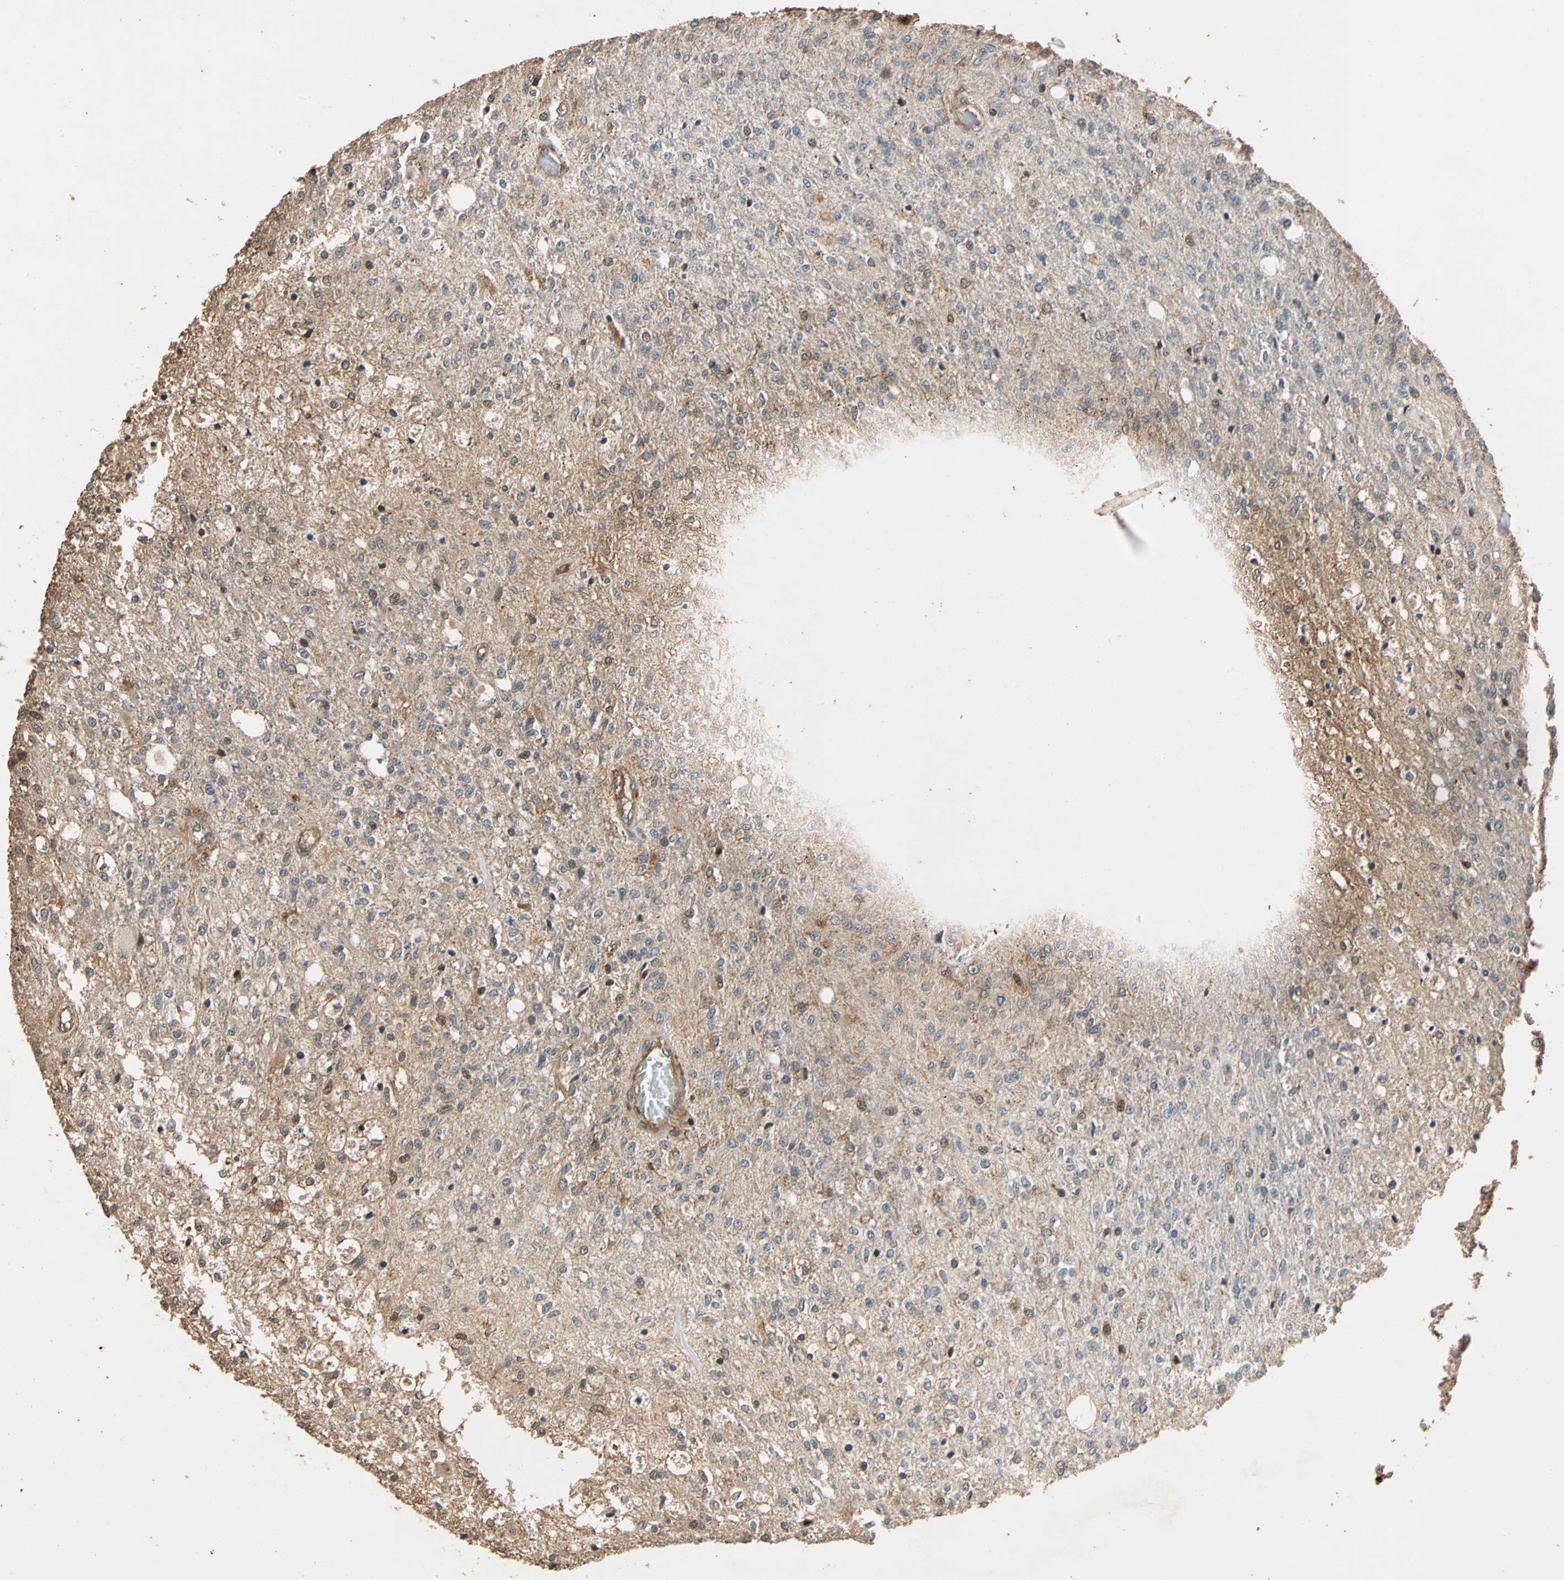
{"staining": {"intensity": "weak", "quantity": "25%-75%", "location": "cytoplasmic/membranous,nuclear"}, "tissue": "glioma", "cell_type": "Tumor cells", "image_type": "cancer", "snomed": [{"axis": "morphology", "description": "Normal tissue, NOS"}, {"axis": "morphology", "description": "Glioma, malignant, High grade"}, {"axis": "topography", "description": "Cerebral cortex"}], "caption": "Immunohistochemistry (IHC) of glioma demonstrates low levels of weak cytoplasmic/membranous and nuclear expression in about 25%-75% of tumor cells. (DAB (3,3'-diaminobenzidine) IHC, brown staining for protein, blue staining for nuclei).", "gene": "CDC5L", "patient": {"sex": "male", "age": 77}}